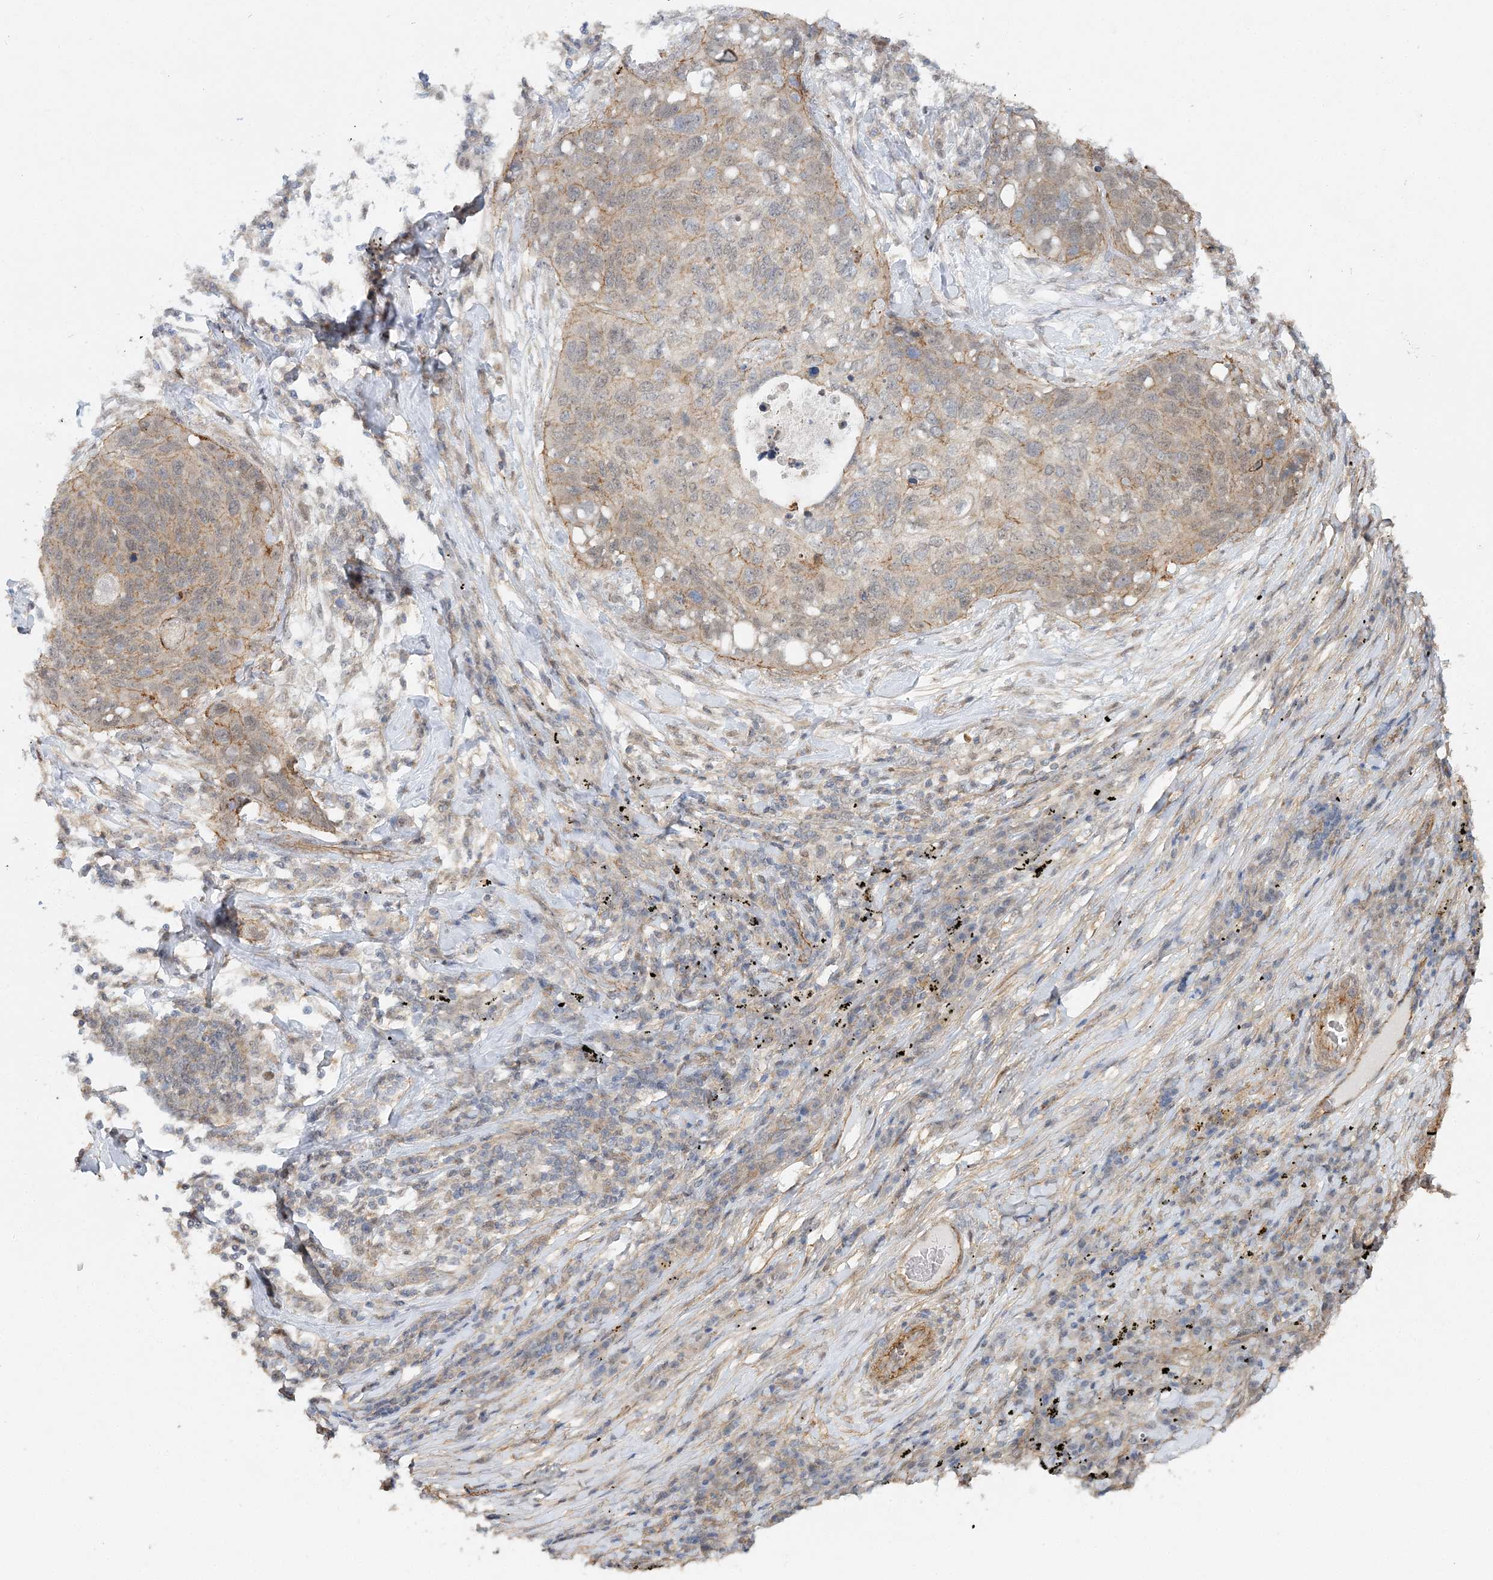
{"staining": {"intensity": "weak", "quantity": "<25%", "location": "cytoplasmic/membranous"}, "tissue": "lung cancer", "cell_type": "Tumor cells", "image_type": "cancer", "snomed": [{"axis": "morphology", "description": "Squamous cell carcinoma, NOS"}, {"axis": "topography", "description": "Lung"}], "caption": "Immunohistochemical staining of lung cancer reveals no significant staining in tumor cells.", "gene": "MAT2B", "patient": {"sex": "female", "age": 63}}